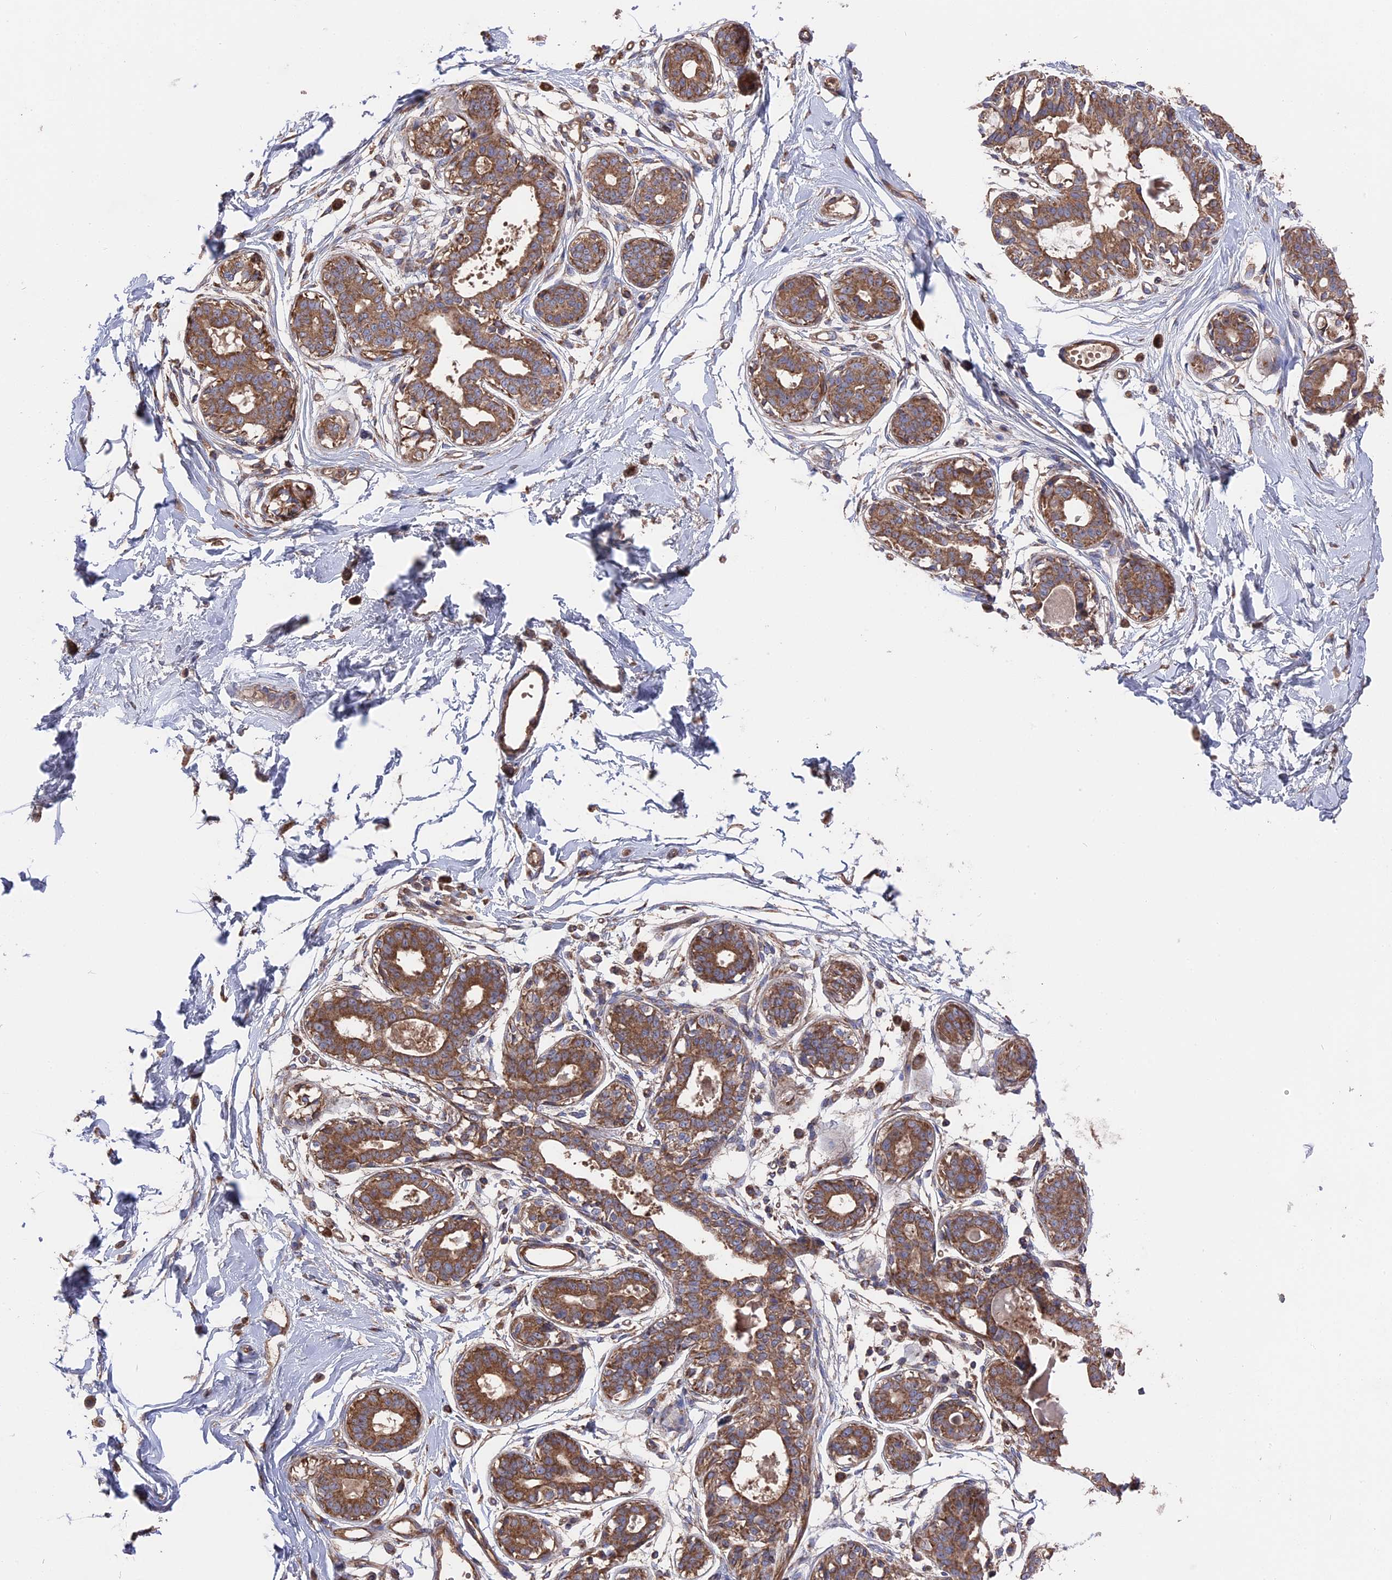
{"staining": {"intensity": "weak", "quantity": ">75%", "location": "cytoplasmic/membranous"}, "tissue": "breast", "cell_type": "Adipocytes", "image_type": "normal", "snomed": [{"axis": "morphology", "description": "Normal tissue, NOS"}, {"axis": "topography", "description": "Breast"}], "caption": "Adipocytes demonstrate low levels of weak cytoplasmic/membranous positivity in about >75% of cells in benign breast.", "gene": "TELO2", "patient": {"sex": "female", "age": 45}}